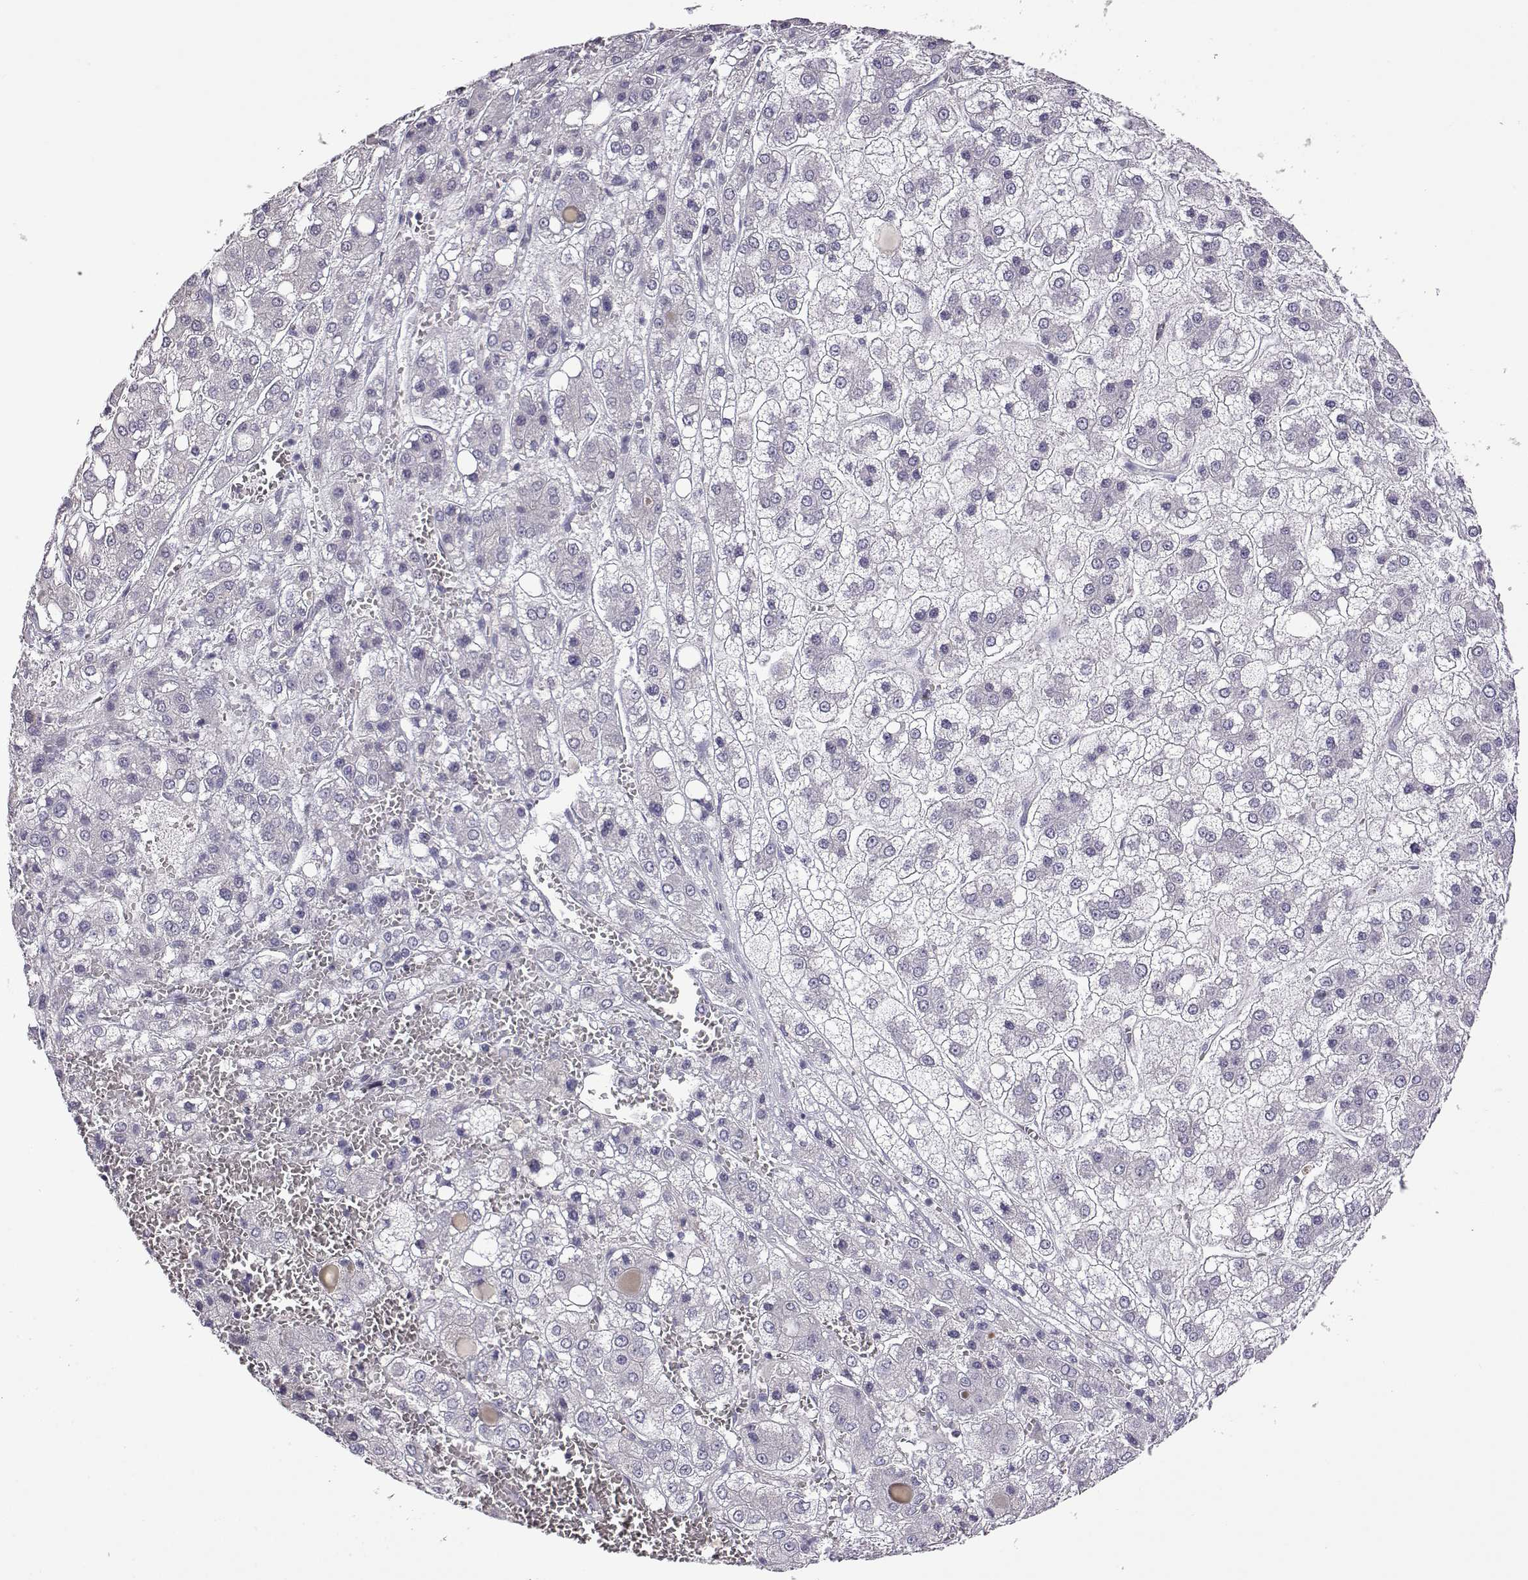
{"staining": {"intensity": "negative", "quantity": "none", "location": "none"}, "tissue": "liver cancer", "cell_type": "Tumor cells", "image_type": "cancer", "snomed": [{"axis": "morphology", "description": "Carcinoma, Hepatocellular, NOS"}, {"axis": "topography", "description": "Liver"}], "caption": "Immunohistochemistry (IHC) image of neoplastic tissue: human hepatocellular carcinoma (liver) stained with DAB demonstrates no significant protein staining in tumor cells.", "gene": "VGF", "patient": {"sex": "male", "age": 73}}